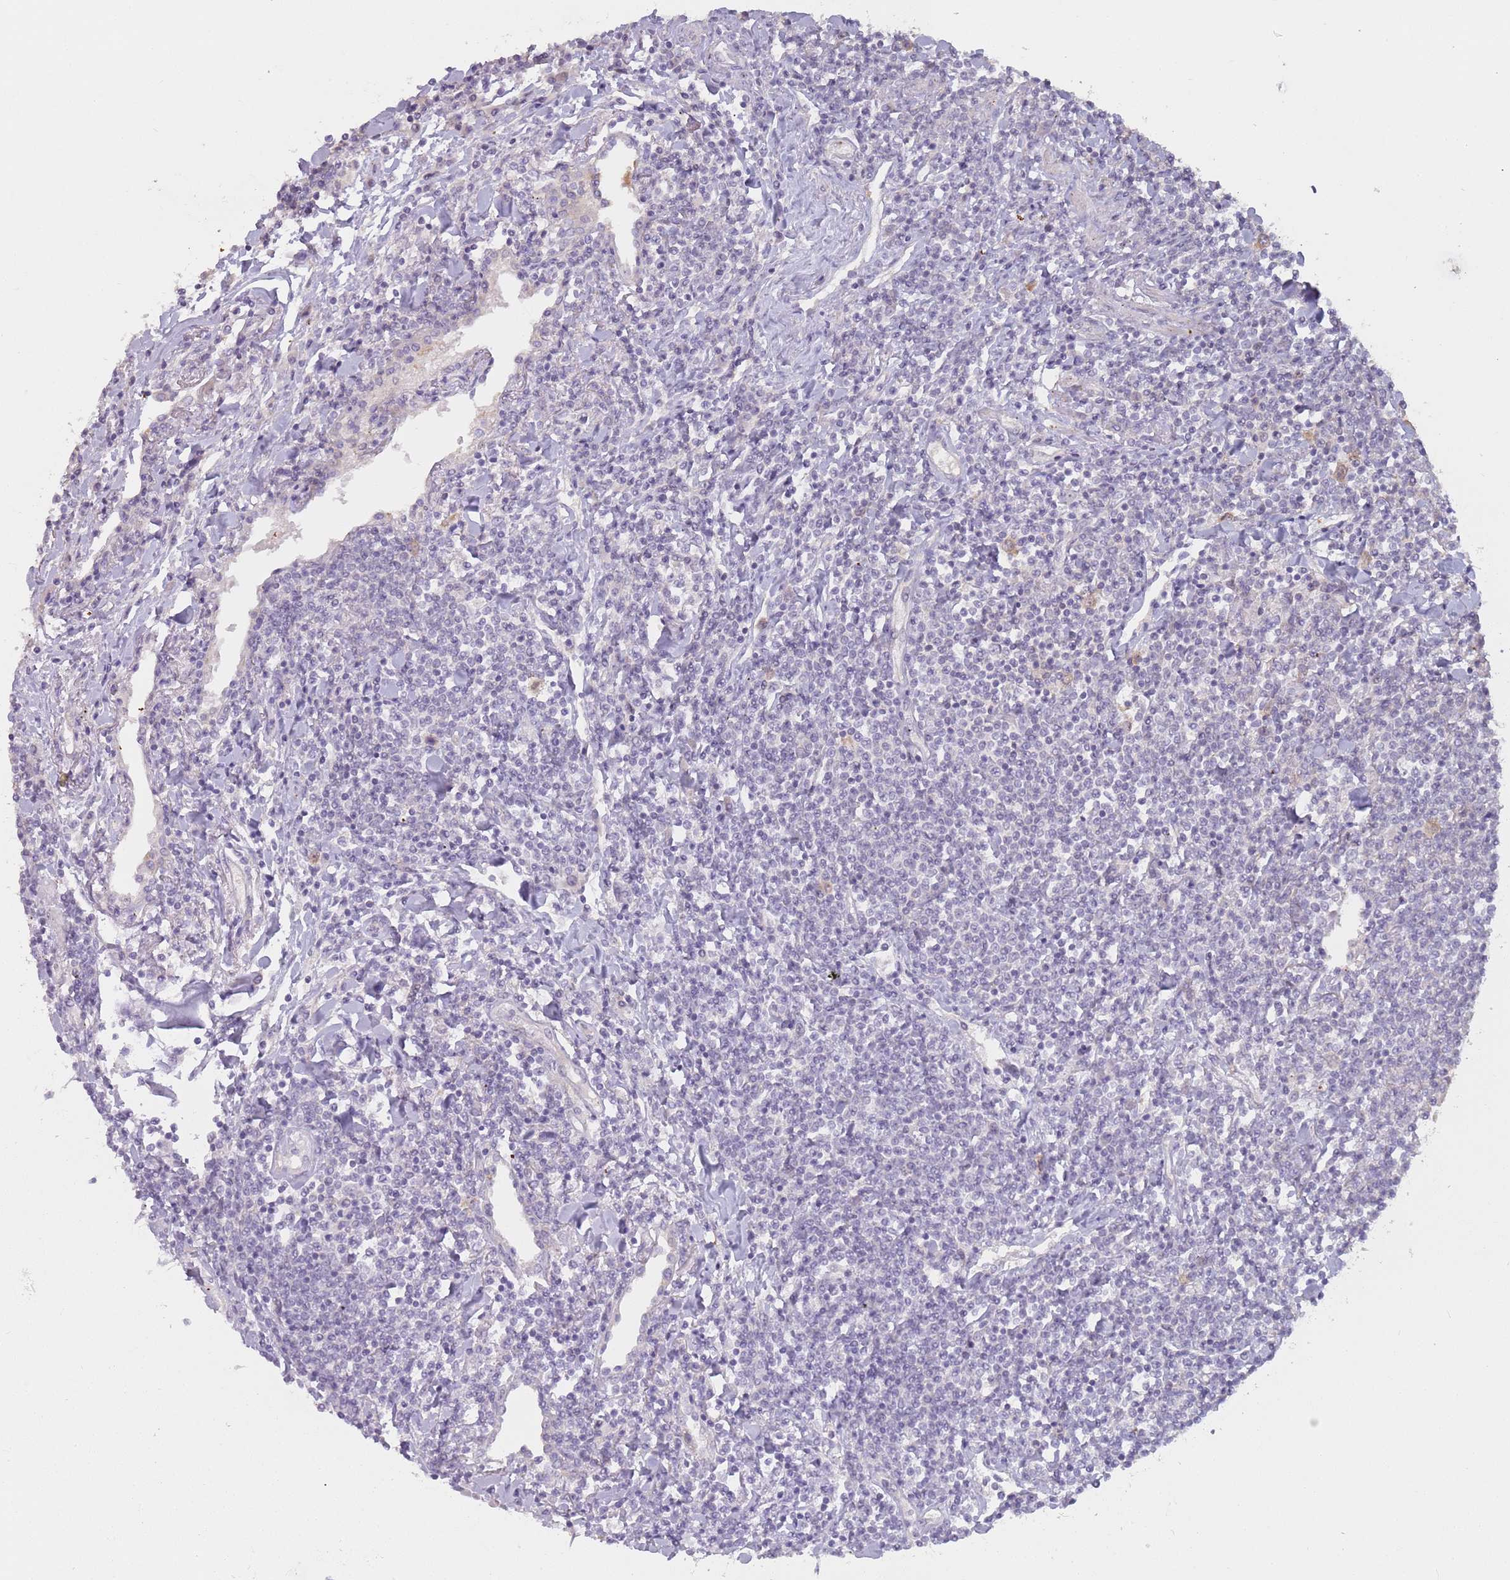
{"staining": {"intensity": "negative", "quantity": "none", "location": "none"}, "tissue": "lymphoma", "cell_type": "Tumor cells", "image_type": "cancer", "snomed": [{"axis": "morphology", "description": "Malignant lymphoma, non-Hodgkin's type, Low grade"}, {"axis": "topography", "description": "Lung"}], "caption": "Tumor cells are negative for brown protein staining in lymphoma.", "gene": "LDHD", "patient": {"sex": "female", "age": 71}}